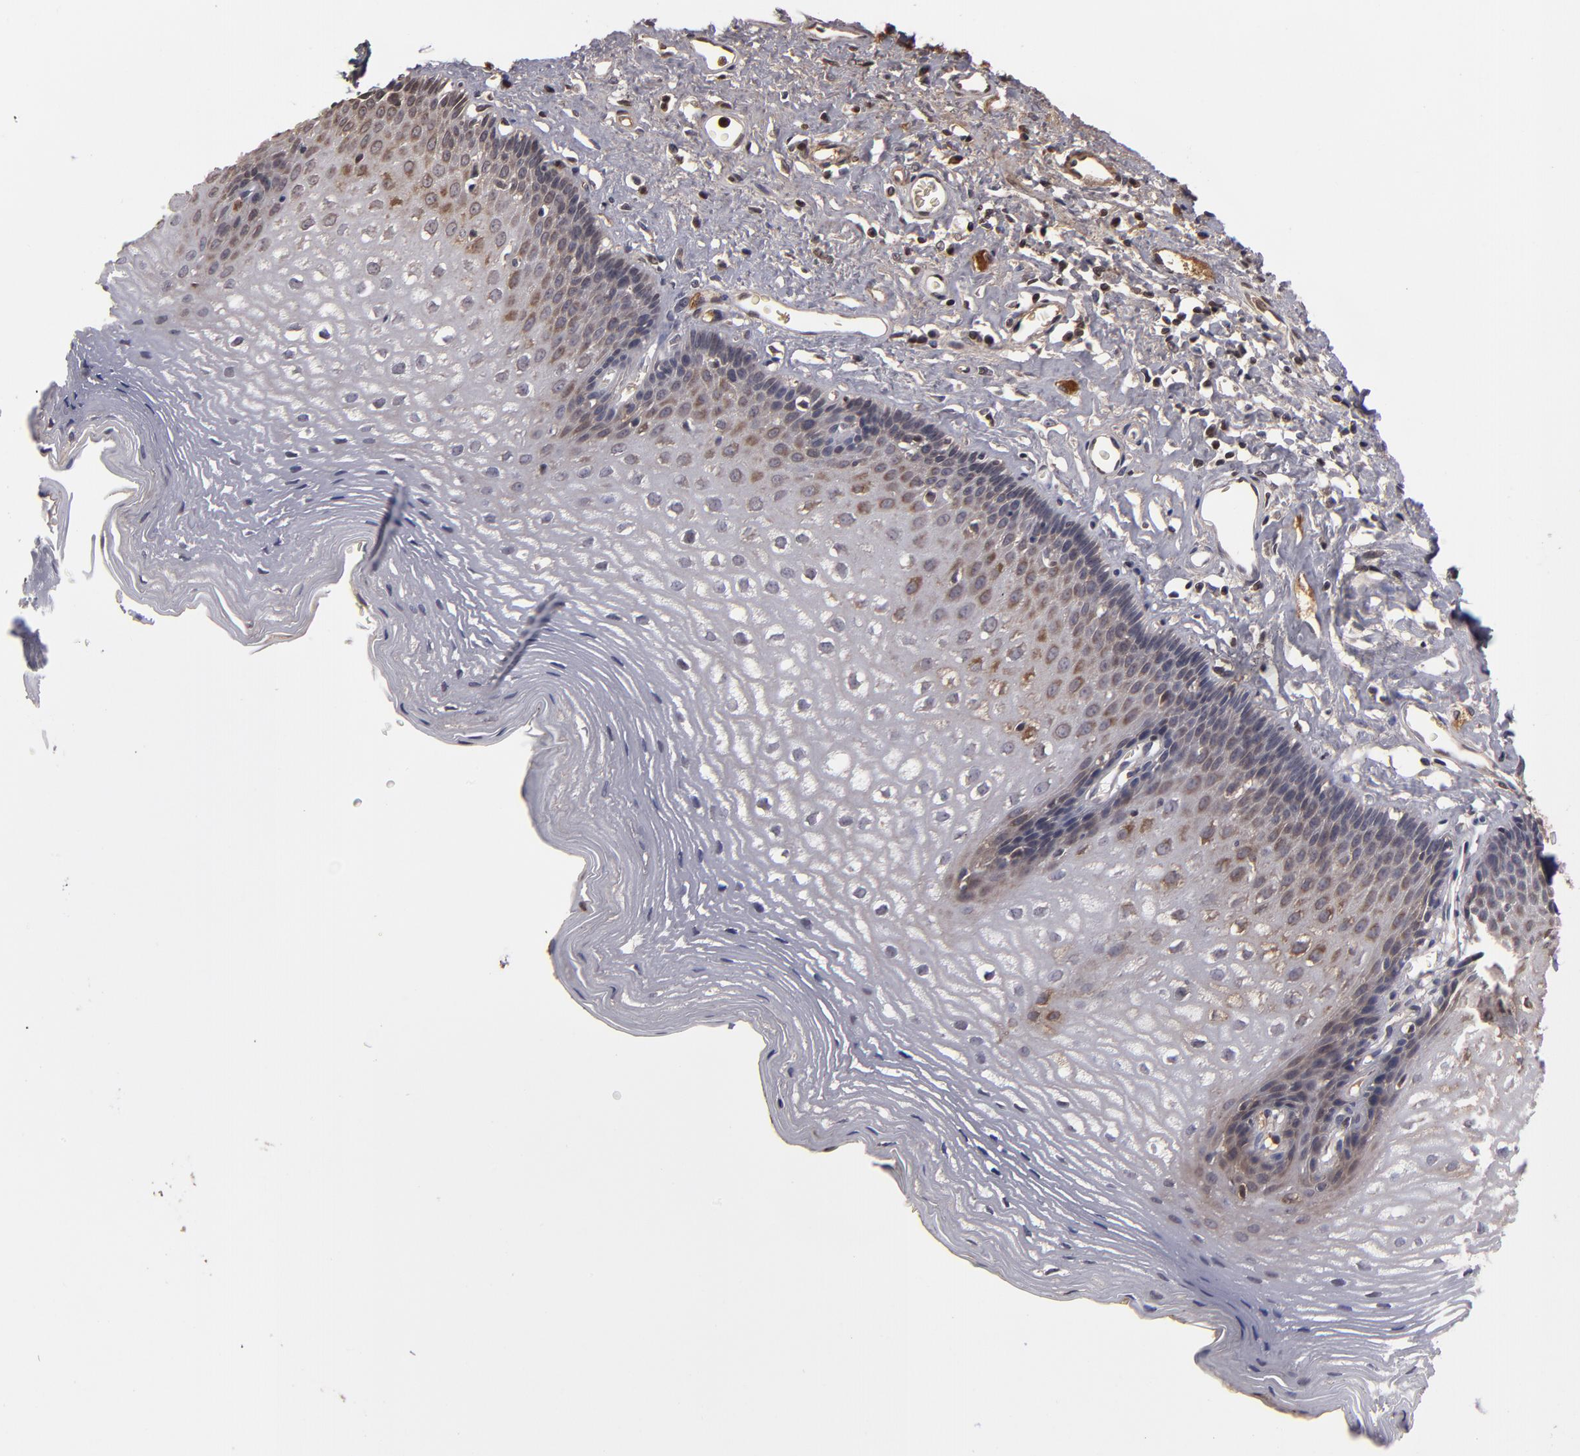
{"staining": {"intensity": "weak", "quantity": "25%-75%", "location": "cytoplasmic/membranous"}, "tissue": "esophagus", "cell_type": "Squamous epithelial cells", "image_type": "normal", "snomed": [{"axis": "morphology", "description": "Normal tissue, NOS"}, {"axis": "topography", "description": "Esophagus"}], "caption": "This is a micrograph of immunohistochemistry (IHC) staining of normal esophagus, which shows weak expression in the cytoplasmic/membranous of squamous epithelial cells.", "gene": "SERPINA7", "patient": {"sex": "female", "age": 70}}